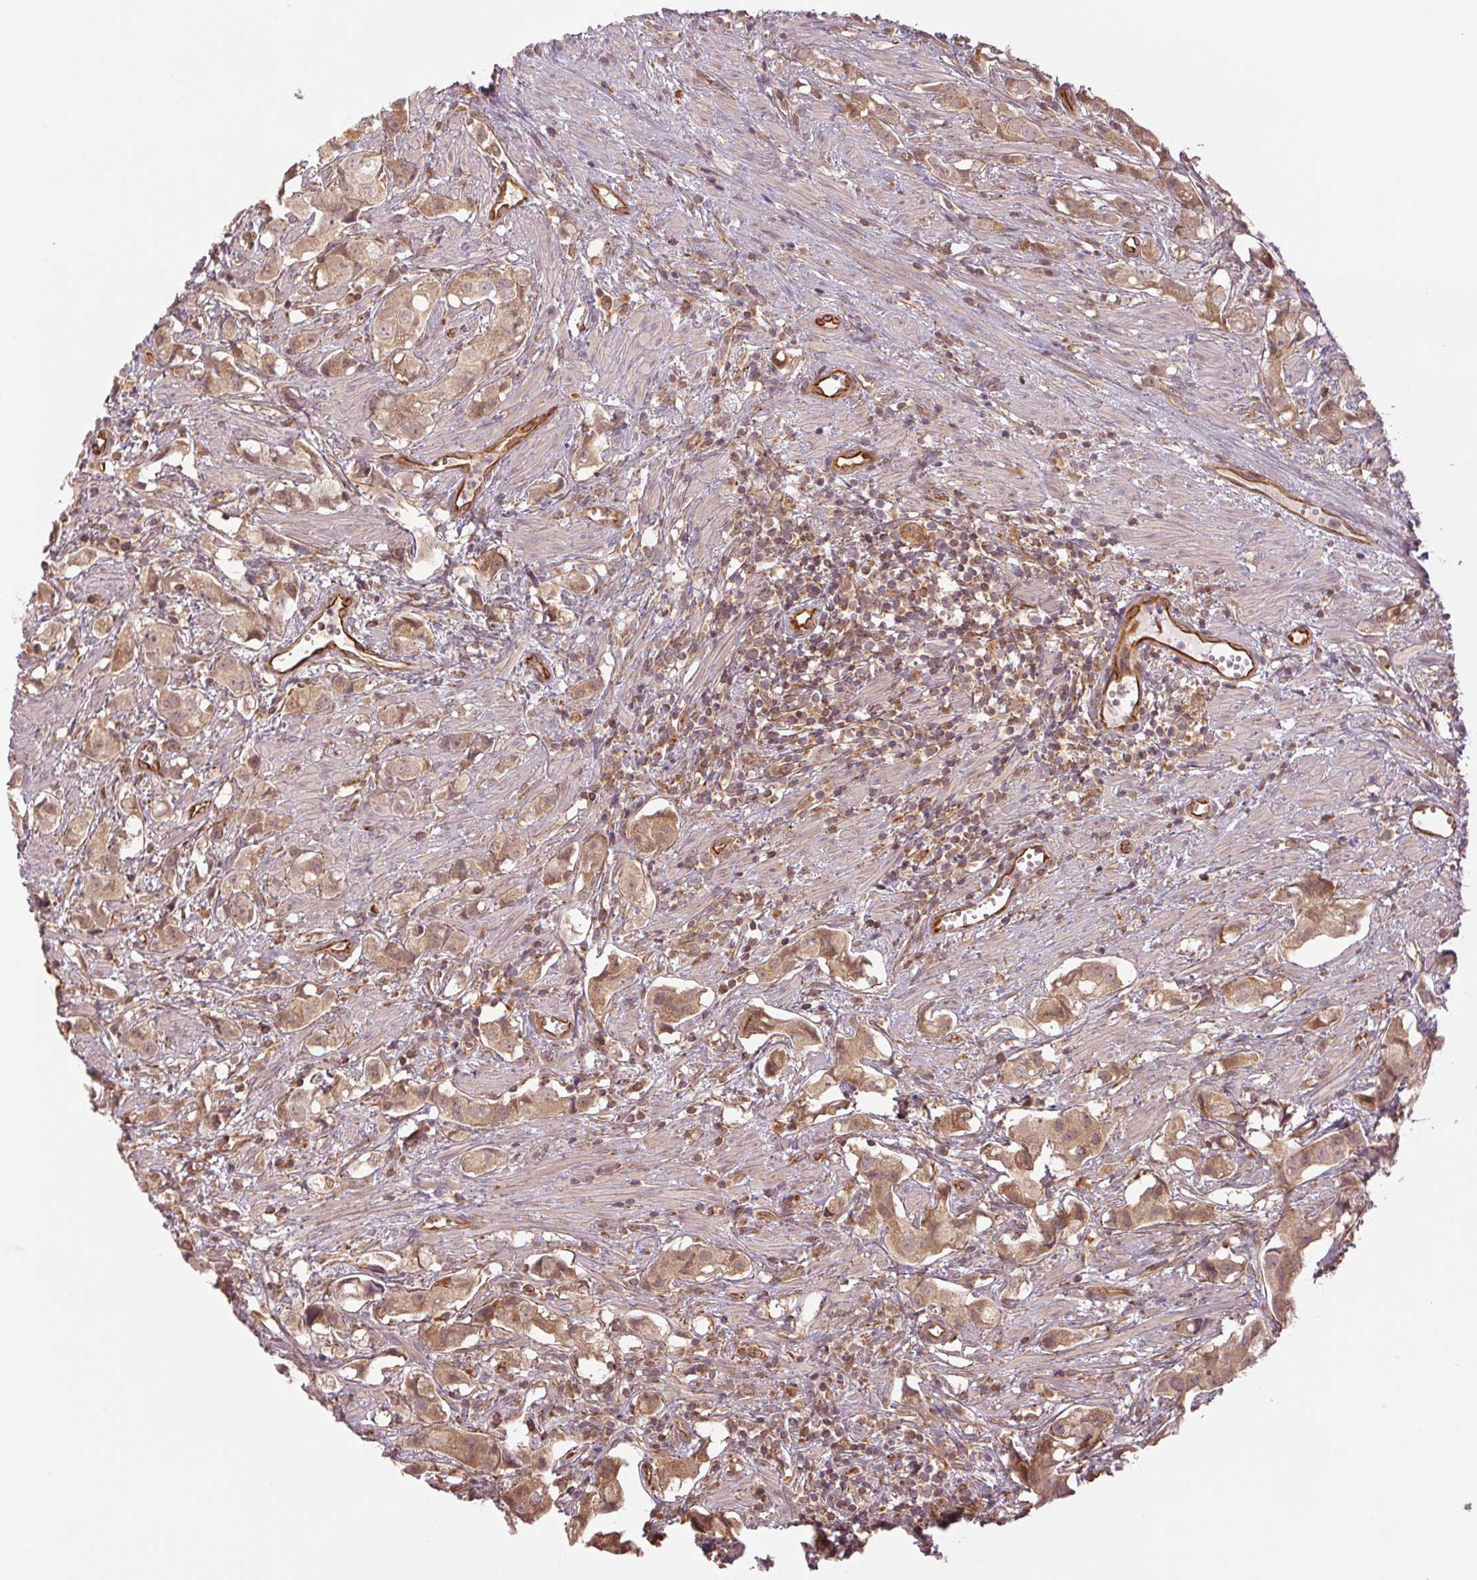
{"staining": {"intensity": "weak", "quantity": ">75%", "location": "cytoplasmic/membranous"}, "tissue": "prostate cancer", "cell_type": "Tumor cells", "image_type": "cancer", "snomed": [{"axis": "morphology", "description": "Adenocarcinoma, High grade"}, {"axis": "topography", "description": "Prostate"}], "caption": "High-magnification brightfield microscopy of prostate adenocarcinoma (high-grade) stained with DAB (brown) and counterstained with hematoxylin (blue). tumor cells exhibit weak cytoplasmic/membranous staining is seen in approximately>75% of cells.", "gene": "STARD7", "patient": {"sex": "male", "age": 58}}